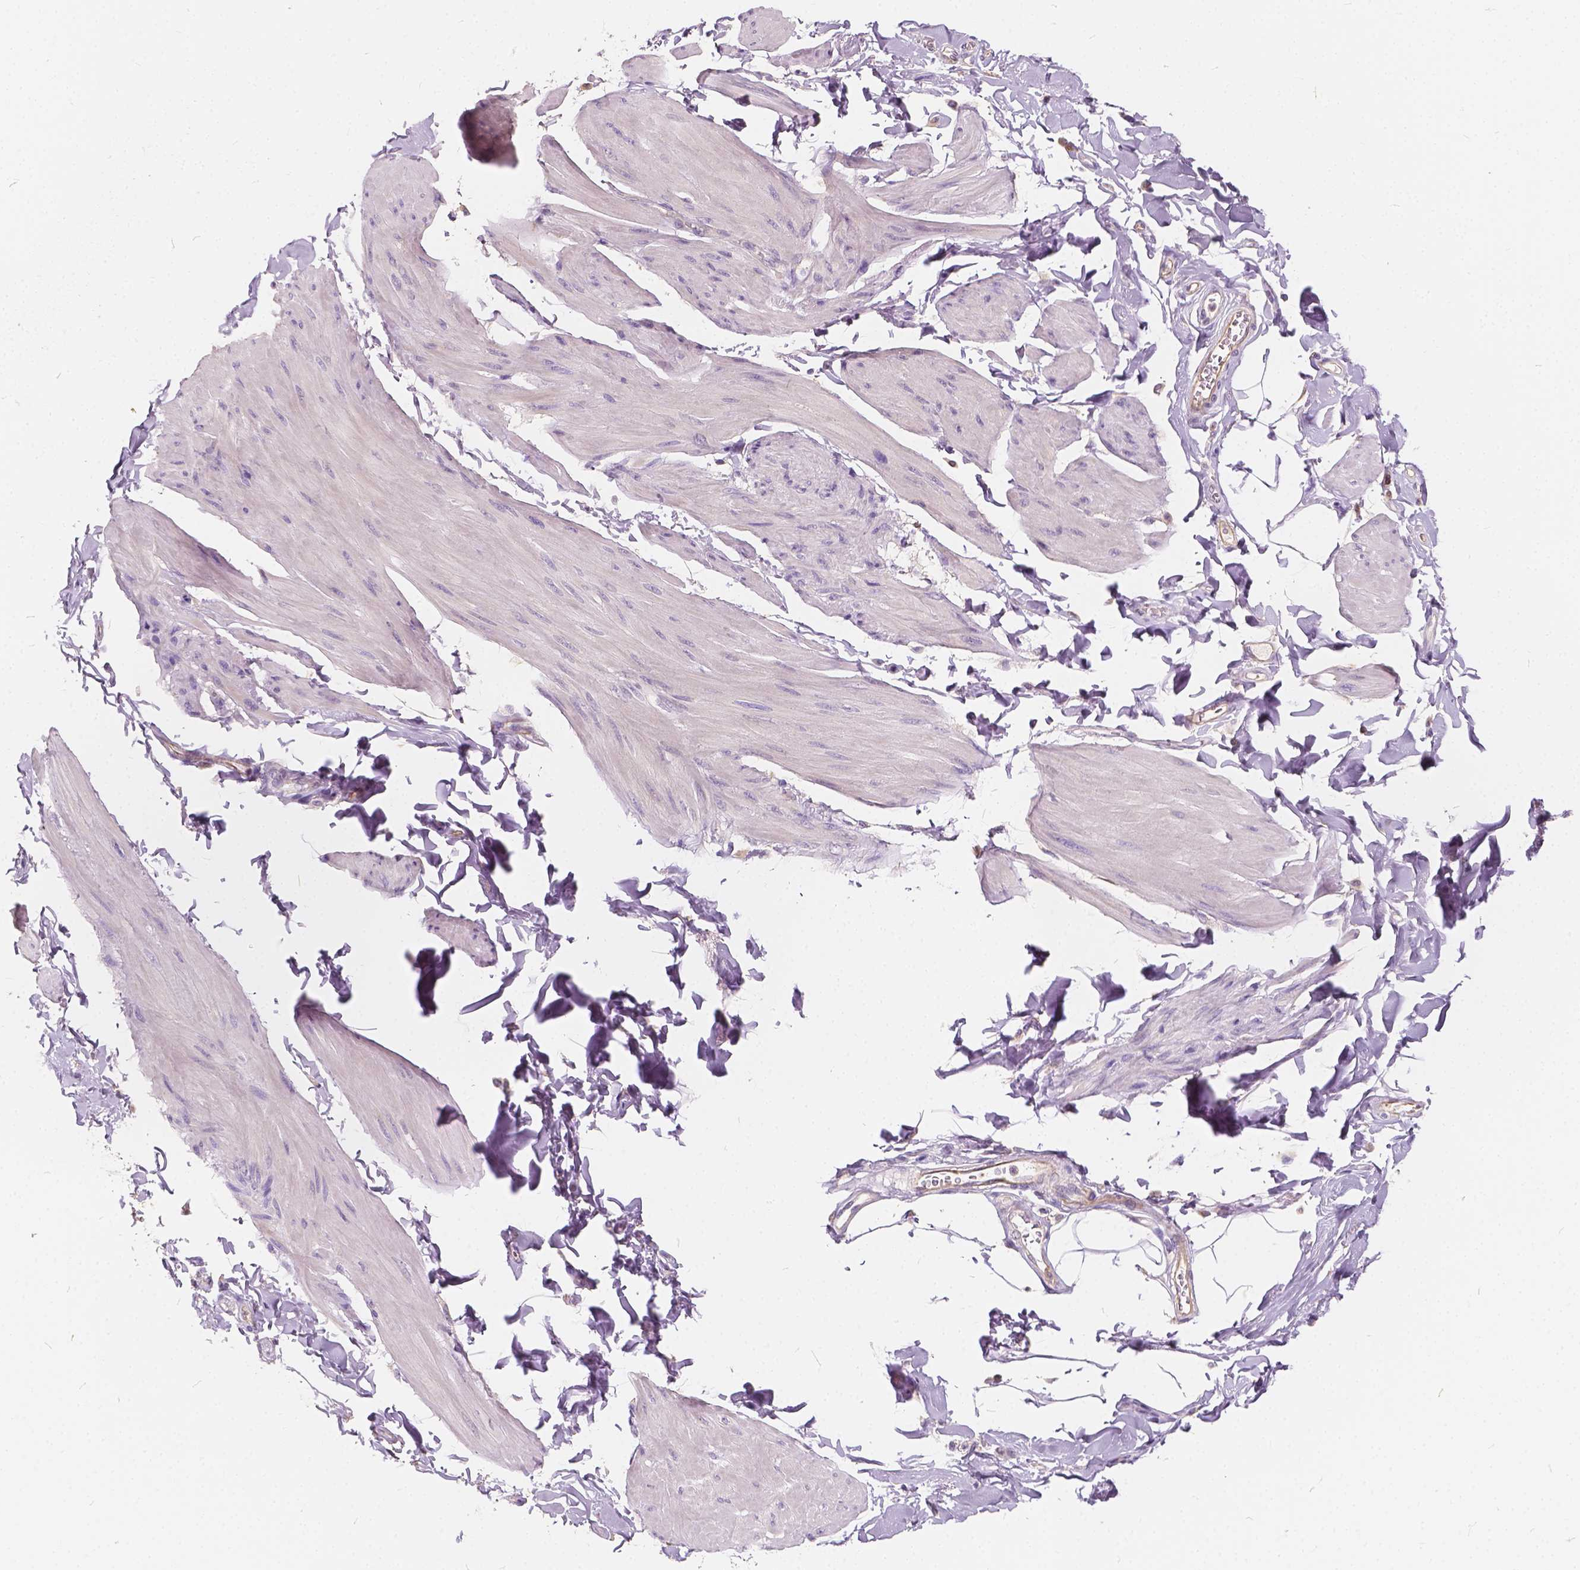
{"staining": {"intensity": "negative", "quantity": "none", "location": "none"}, "tissue": "smooth muscle", "cell_type": "Smooth muscle cells", "image_type": "normal", "snomed": [{"axis": "morphology", "description": "Normal tissue, NOS"}, {"axis": "topography", "description": "Adipose tissue"}, {"axis": "topography", "description": "Smooth muscle"}, {"axis": "topography", "description": "Peripheral nerve tissue"}], "caption": "Immunohistochemistry of unremarkable smooth muscle shows no expression in smooth muscle cells. (DAB IHC, high magnification).", "gene": "KIAA0513", "patient": {"sex": "male", "age": 83}}